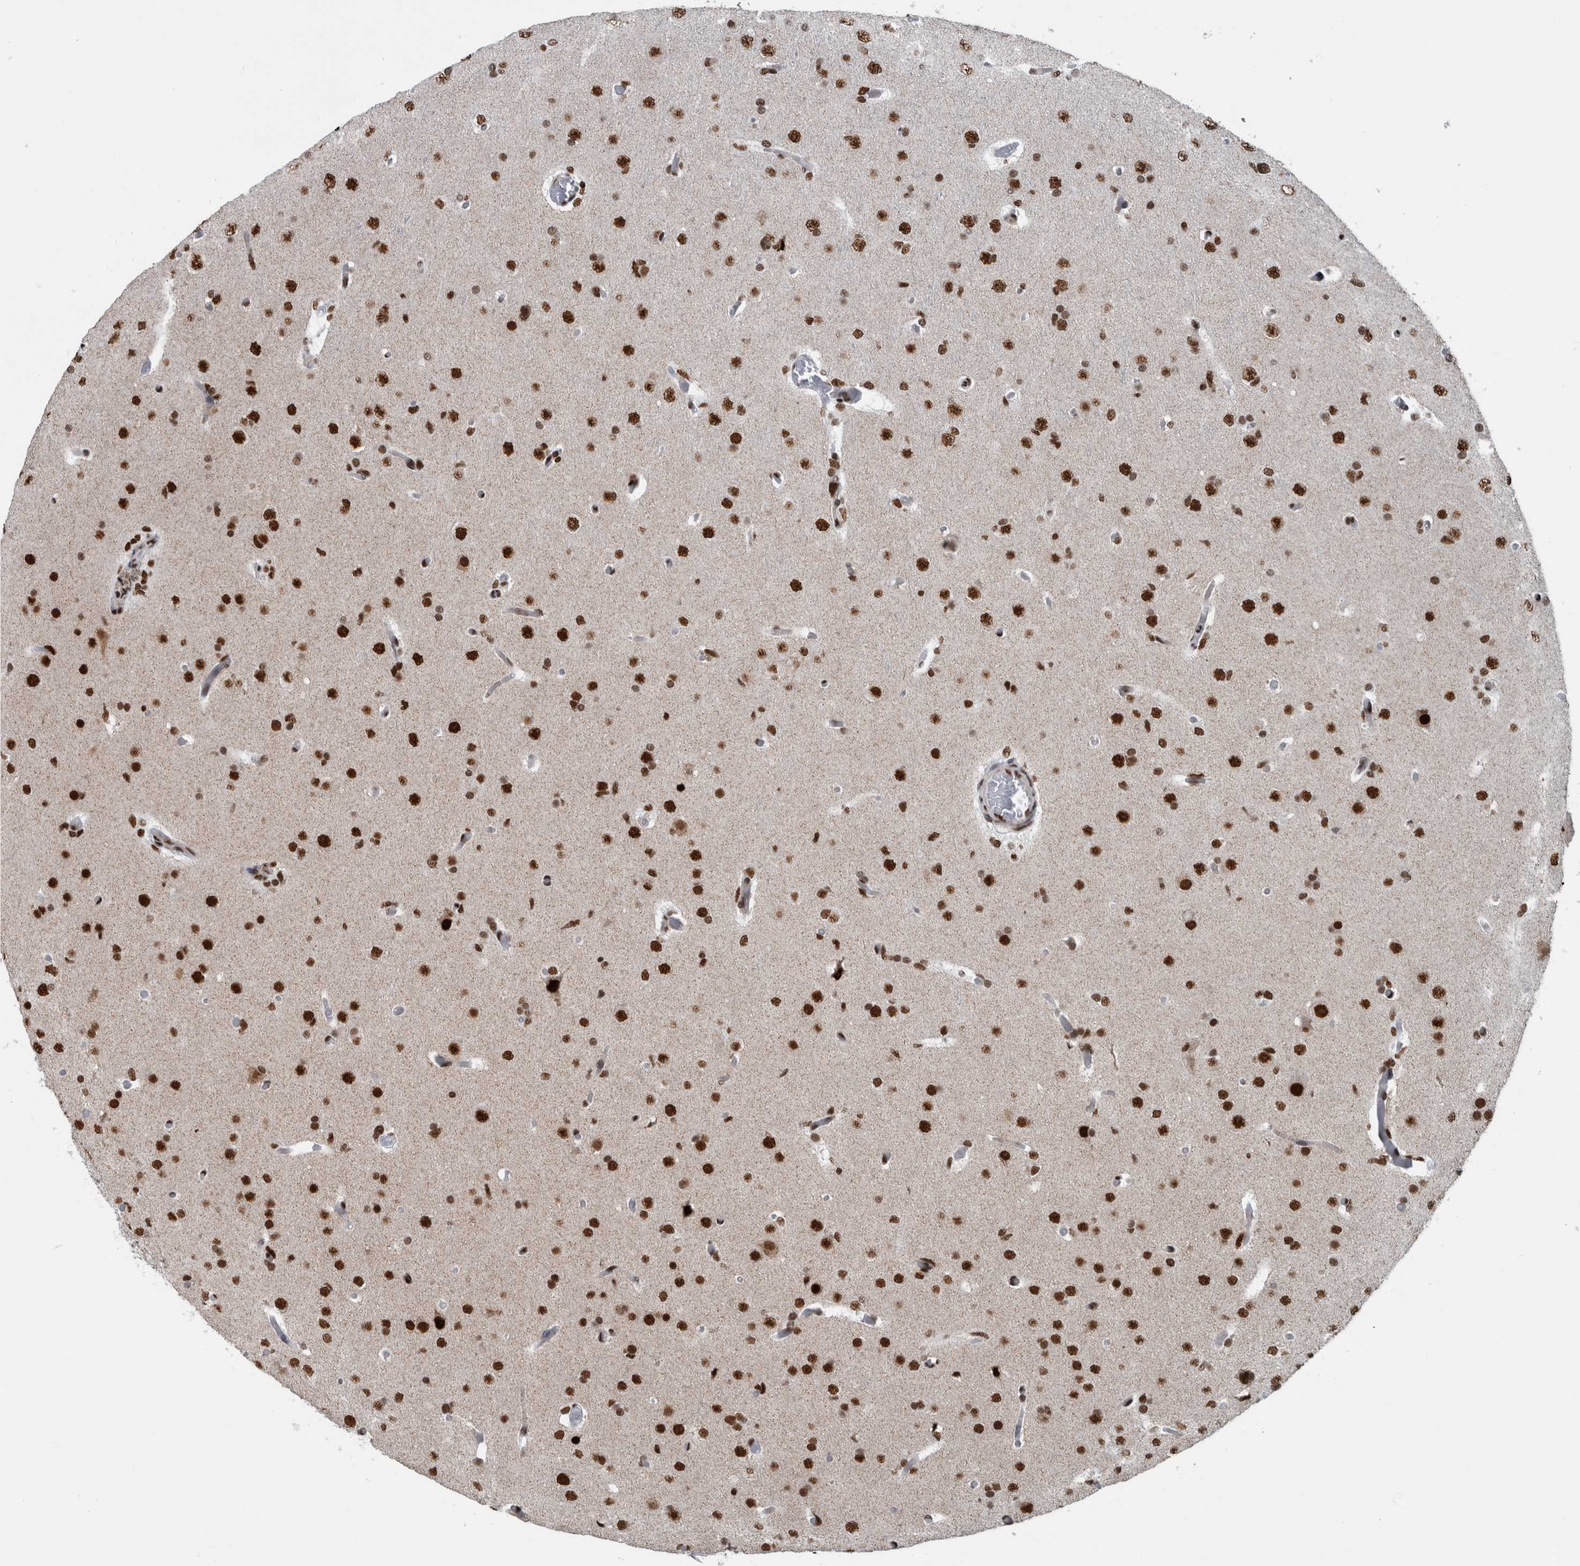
{"staining": {"intensity": "strong", "quantity": ">75%", "location": "nuclear"}, "tissue": "glioma", "cell_type": "Tumor cells", "image_type": "cancer", "snomed": [{"axis": "morphology", "description": "Glioma, malignant, High grade"}, {"axis": "topography", "description": "Cerebral cortex"}], "caption": "Immunohistochemistry (DAB) staining of human glioma shows strong nuclear protein expression in approximately >75% of tumor cells. Ihc stains the protein of interest in brown and the nuclei are stained blue.", "gene": "DNMT3A", "patient": {"sex": "female", "age": 36}}